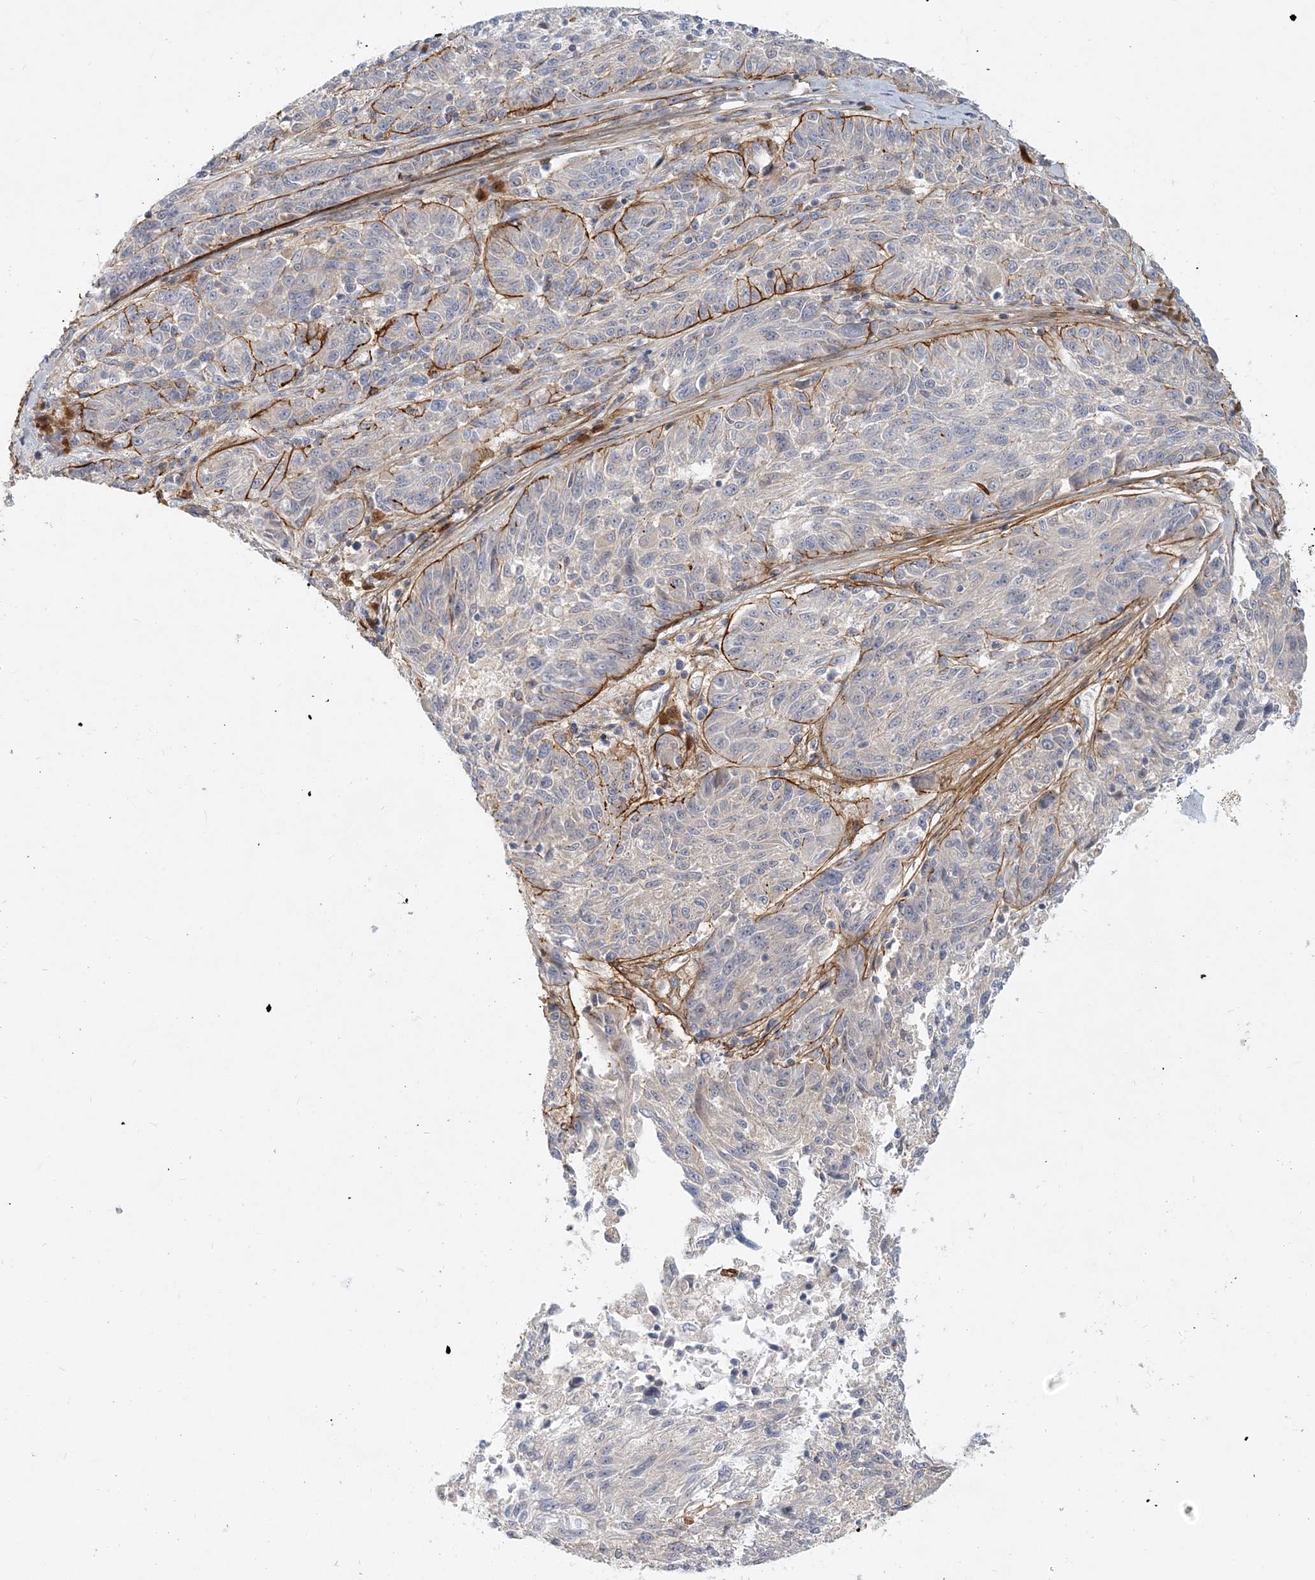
{"staining": {"intensity": "negative", "quantity": "none", "location": "none"}, "tissue": "melanoma", "cell_type": "Tumor cells", "image_type": "cancer", "snomed": [{"axis": "morphology", "description": "Malignant melanoma, NOS"}, {"axis": "topography", "description": "Skin"}], "caption": "Photomicrograph shows no protein expression in tumor cells of malignant melanoma tissue.", "gene": "GMPPA", "patient": {"sex": "male", "age": 53}}